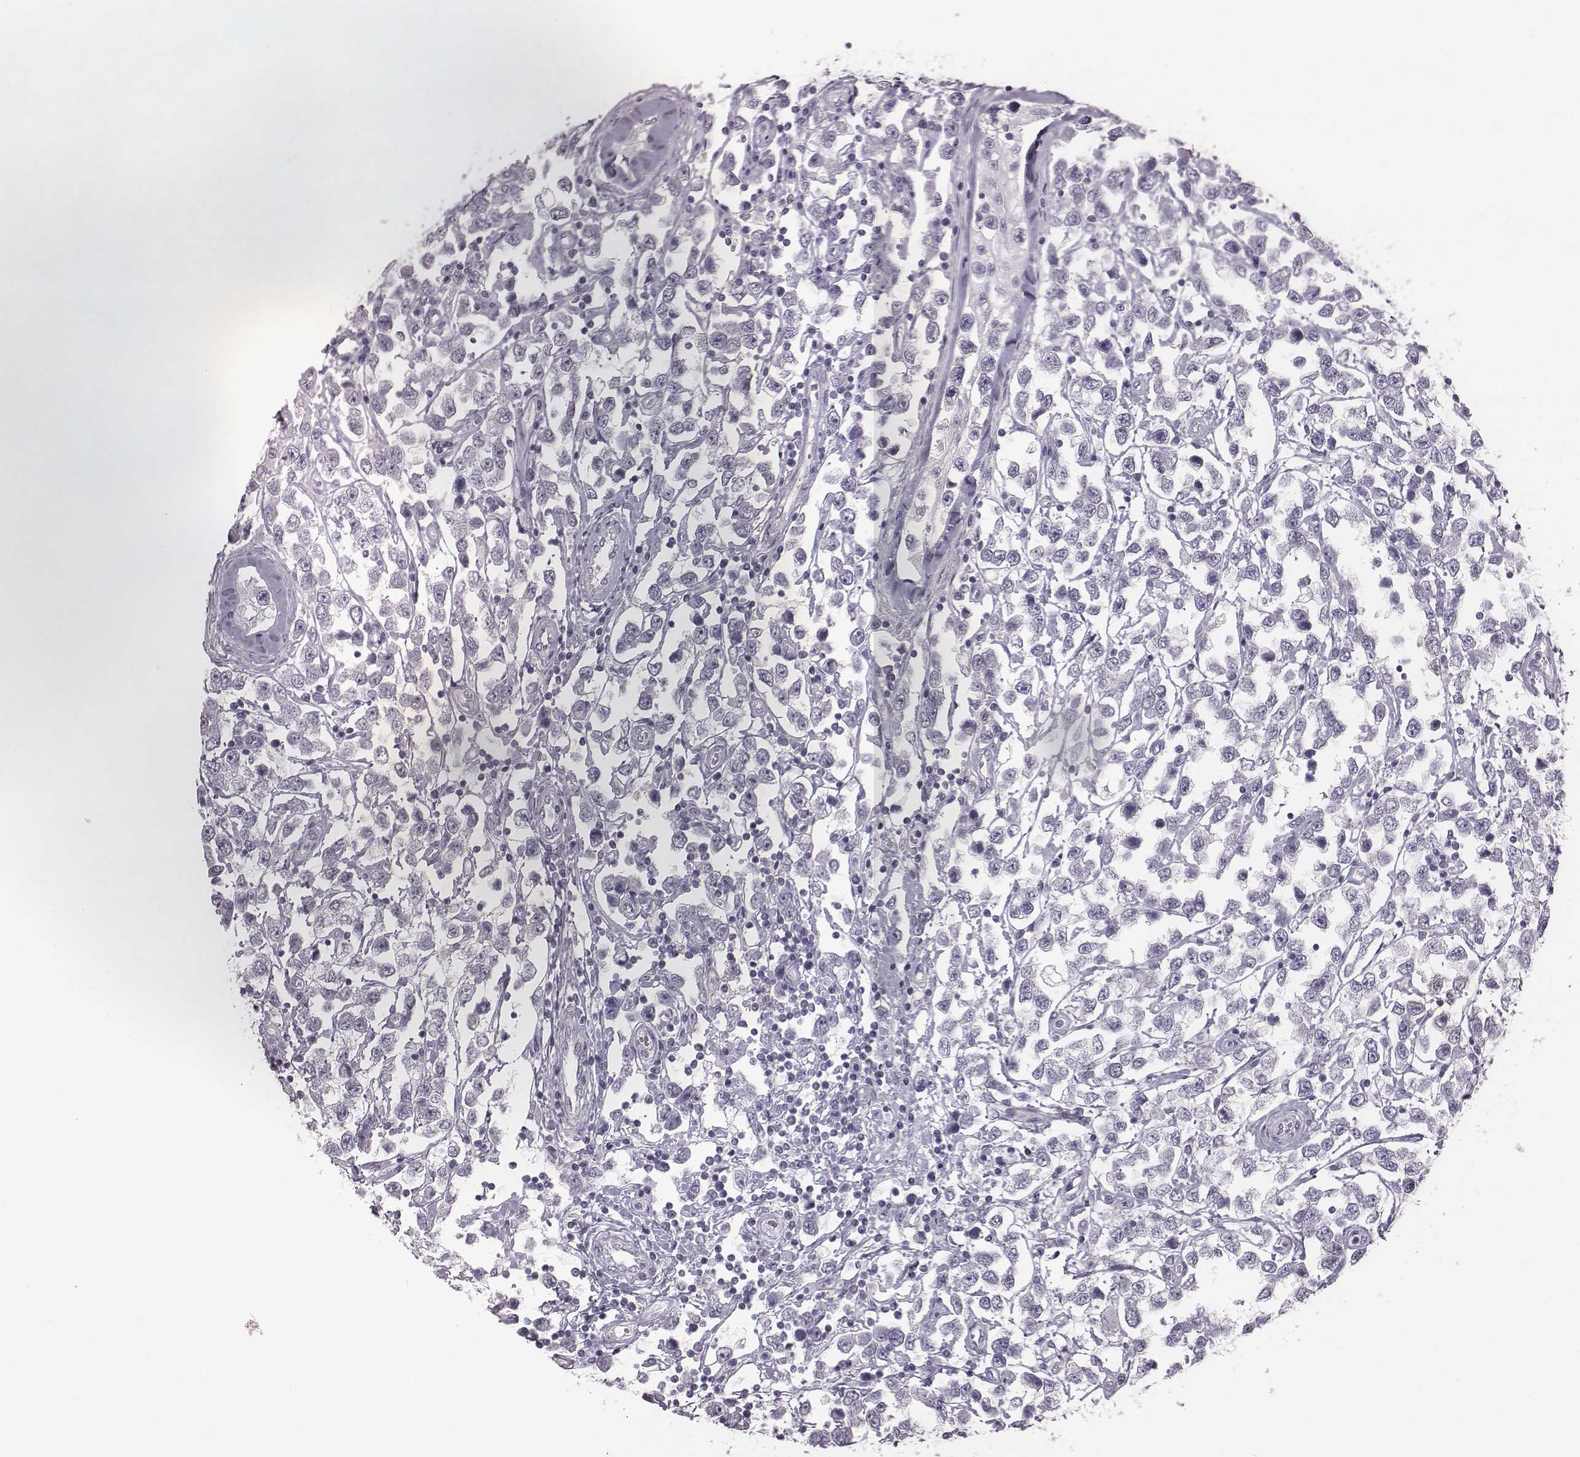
{"staining": {"intensity": "negative", "quantity": "none", "location": "none"}, "tissue": "testis cancer", "cell_type": "Tumor cells", "image_type": "cancer", "snomed": [{"axis": "morphology", "description": "Seminoma, NOS"}, {"axis": "topography", "description": "Testis"}], "caption": "Seminoma (testis) was stained to show a protein in brown. There is no significant expression in tumor cells.", "gene": "PDE8B", "patient": {"sex": "male", "age": 34}}